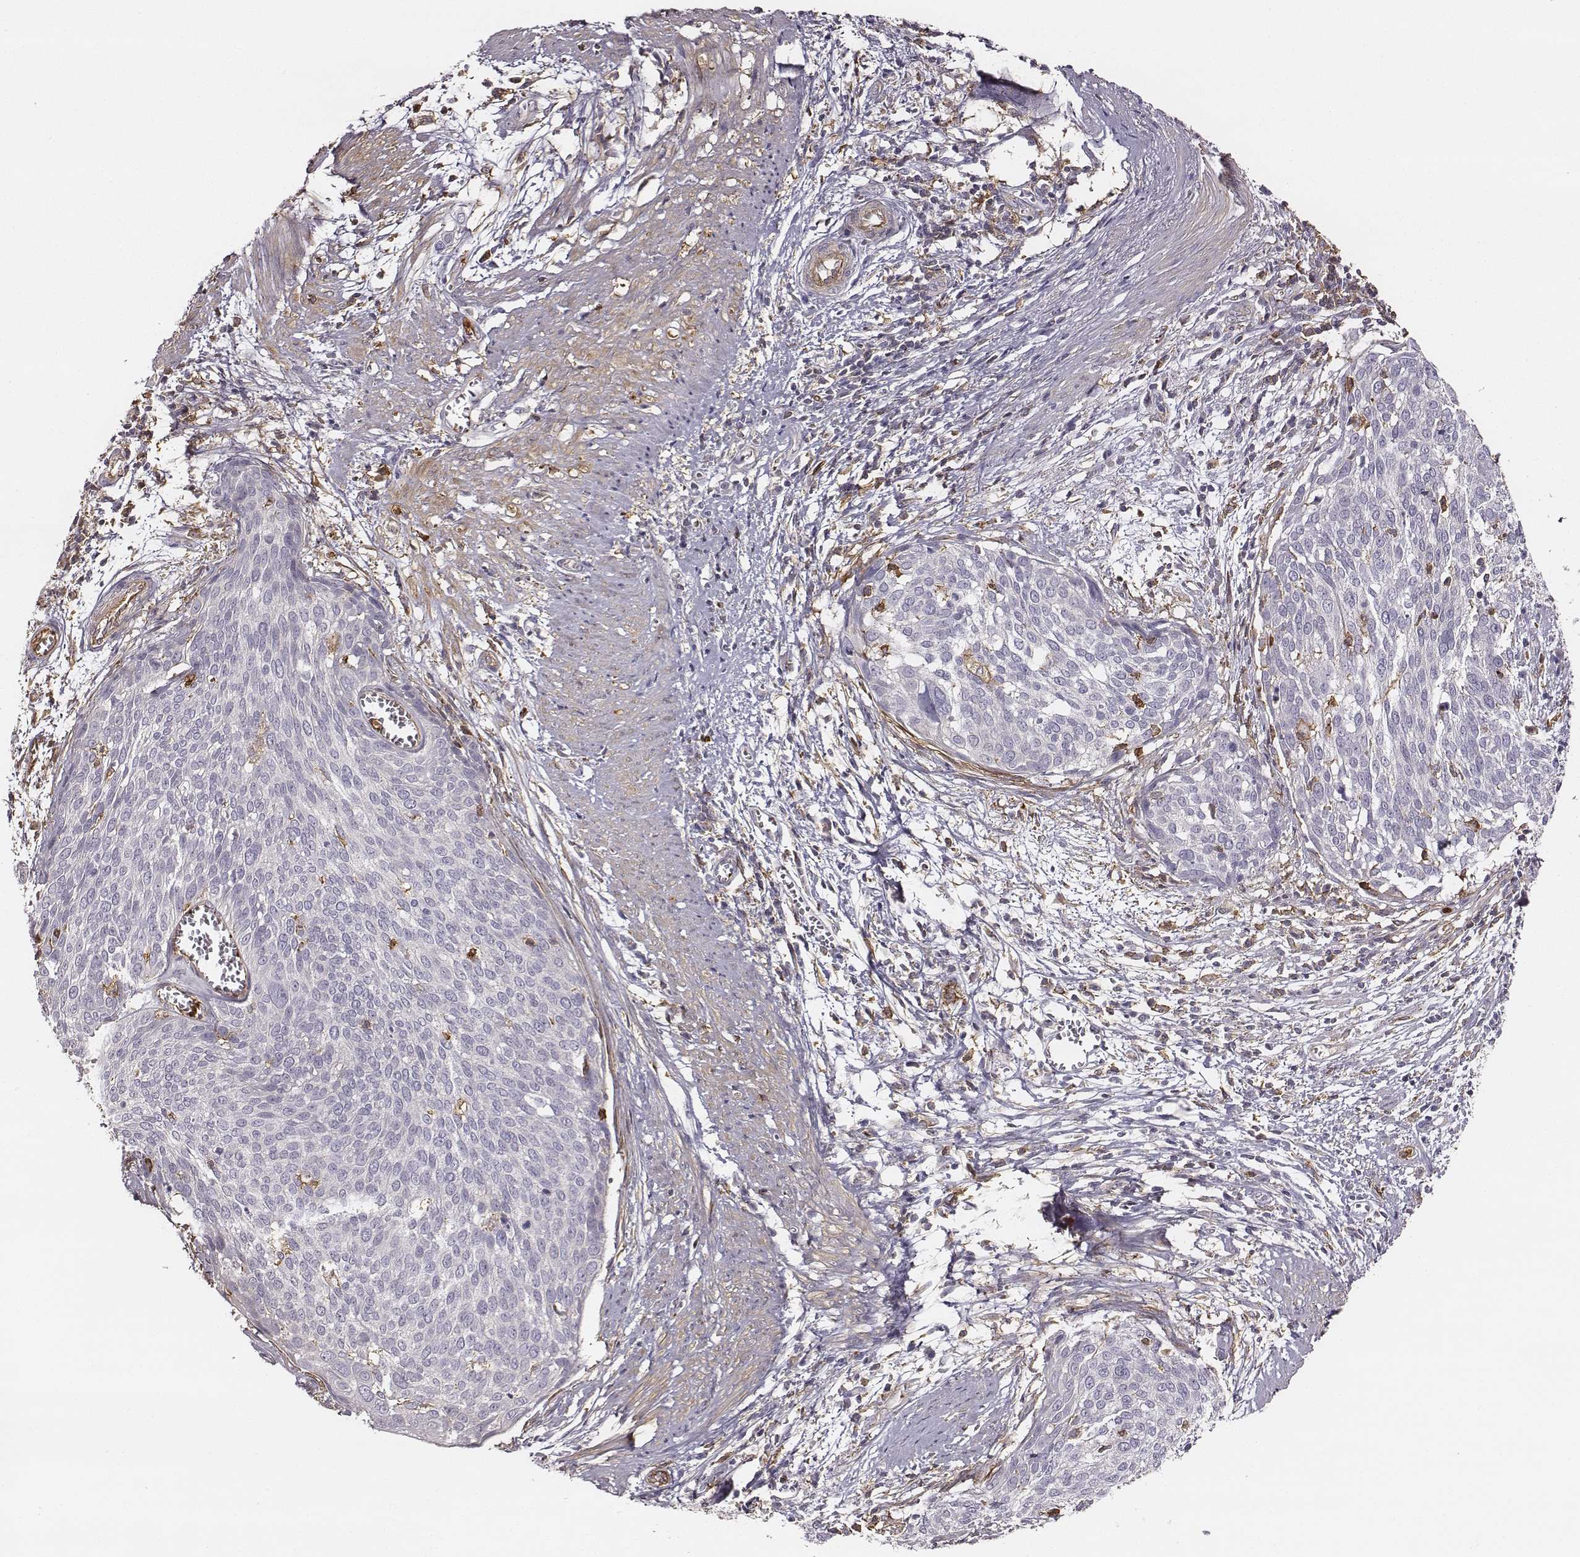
{"staining": {"intensity": "negative", "quantity": "none", "location": "none"}, "tissue": "cervical cancer", "cell_type": "Tumor cells", "image_type": "cancer", "snomed": [{"axis": "morphology", "description": "Squamous cell carcinoma, NOS"}, {"axis": "topography", "description": "Cervix"}], "caption": "Immunohistochemistry image of neoplastic tissue: human squamous cell carcinoma (cervical) stained with DAB (3,3'-diaminobenzidine) displays no significant protein expression in tumor cells.", "gene": "ZYX", "patient": {"sex": "female", "age": 39}}